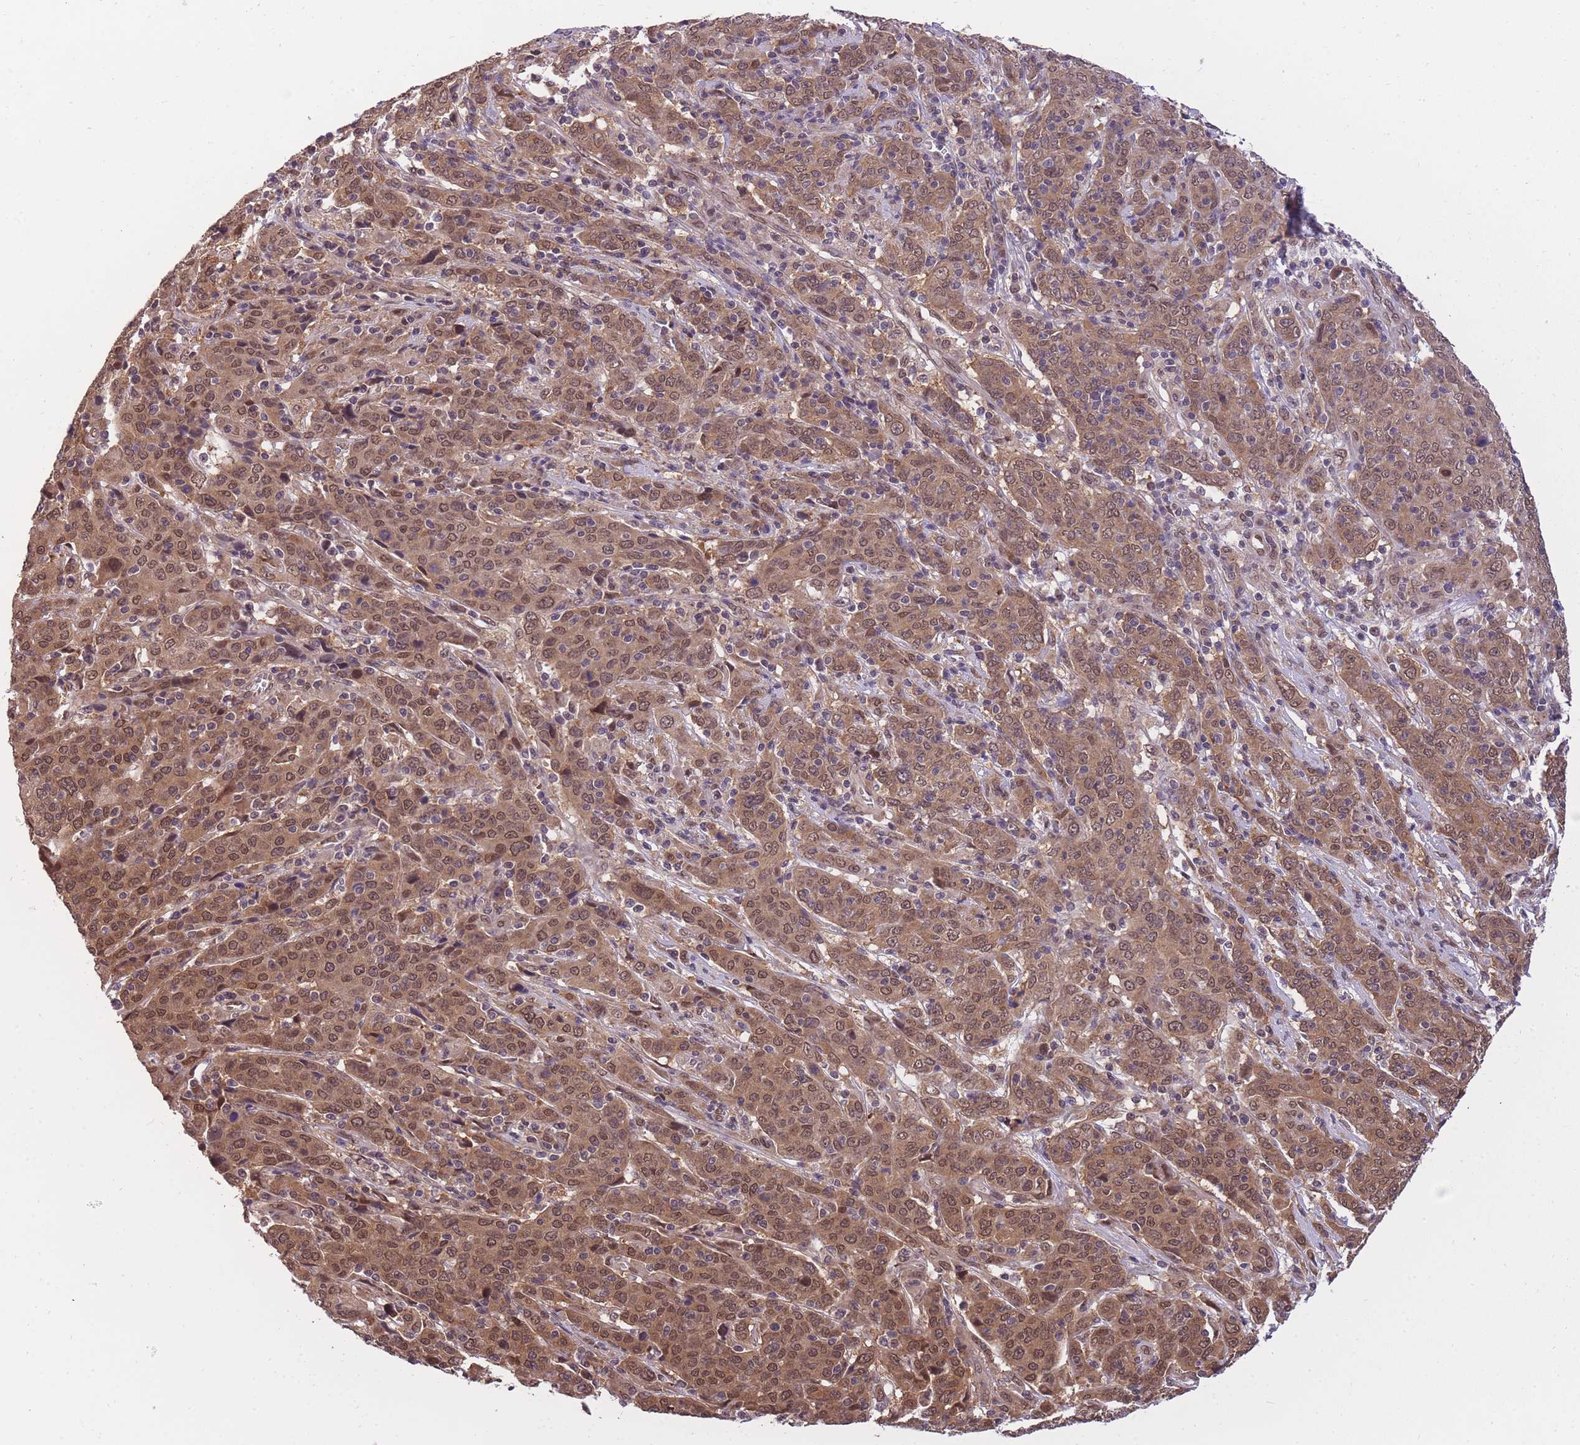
{"staining": {"intensity": "moderate", "quantity": ">75%", "location": "cytoplasmic/membranous,nuclear"}, "tissue": "cervical cancer", "cell_type": "Tumor cells", "image_type": "cancer", "snomed": [{"axis": "morphology", "description": "Squamous cell carcinoma, NOS"}, {"axis": "topography", "description": "Cervix"}], "caption": "Cervical cancer (squamous cell carcinoma) stained with immunohistochemistry exhibits moderate cytoplasmic/membranous and nuclear positivity in approximately >75% of tumor cells. The staining was performed using DAB to visualize the protein expression in brown, while the nuclei were stained in blue with hematoxylin (Magnification: 20x).", "gene": "CDIP1", "patient": {"sex": "female", "age": 67}}